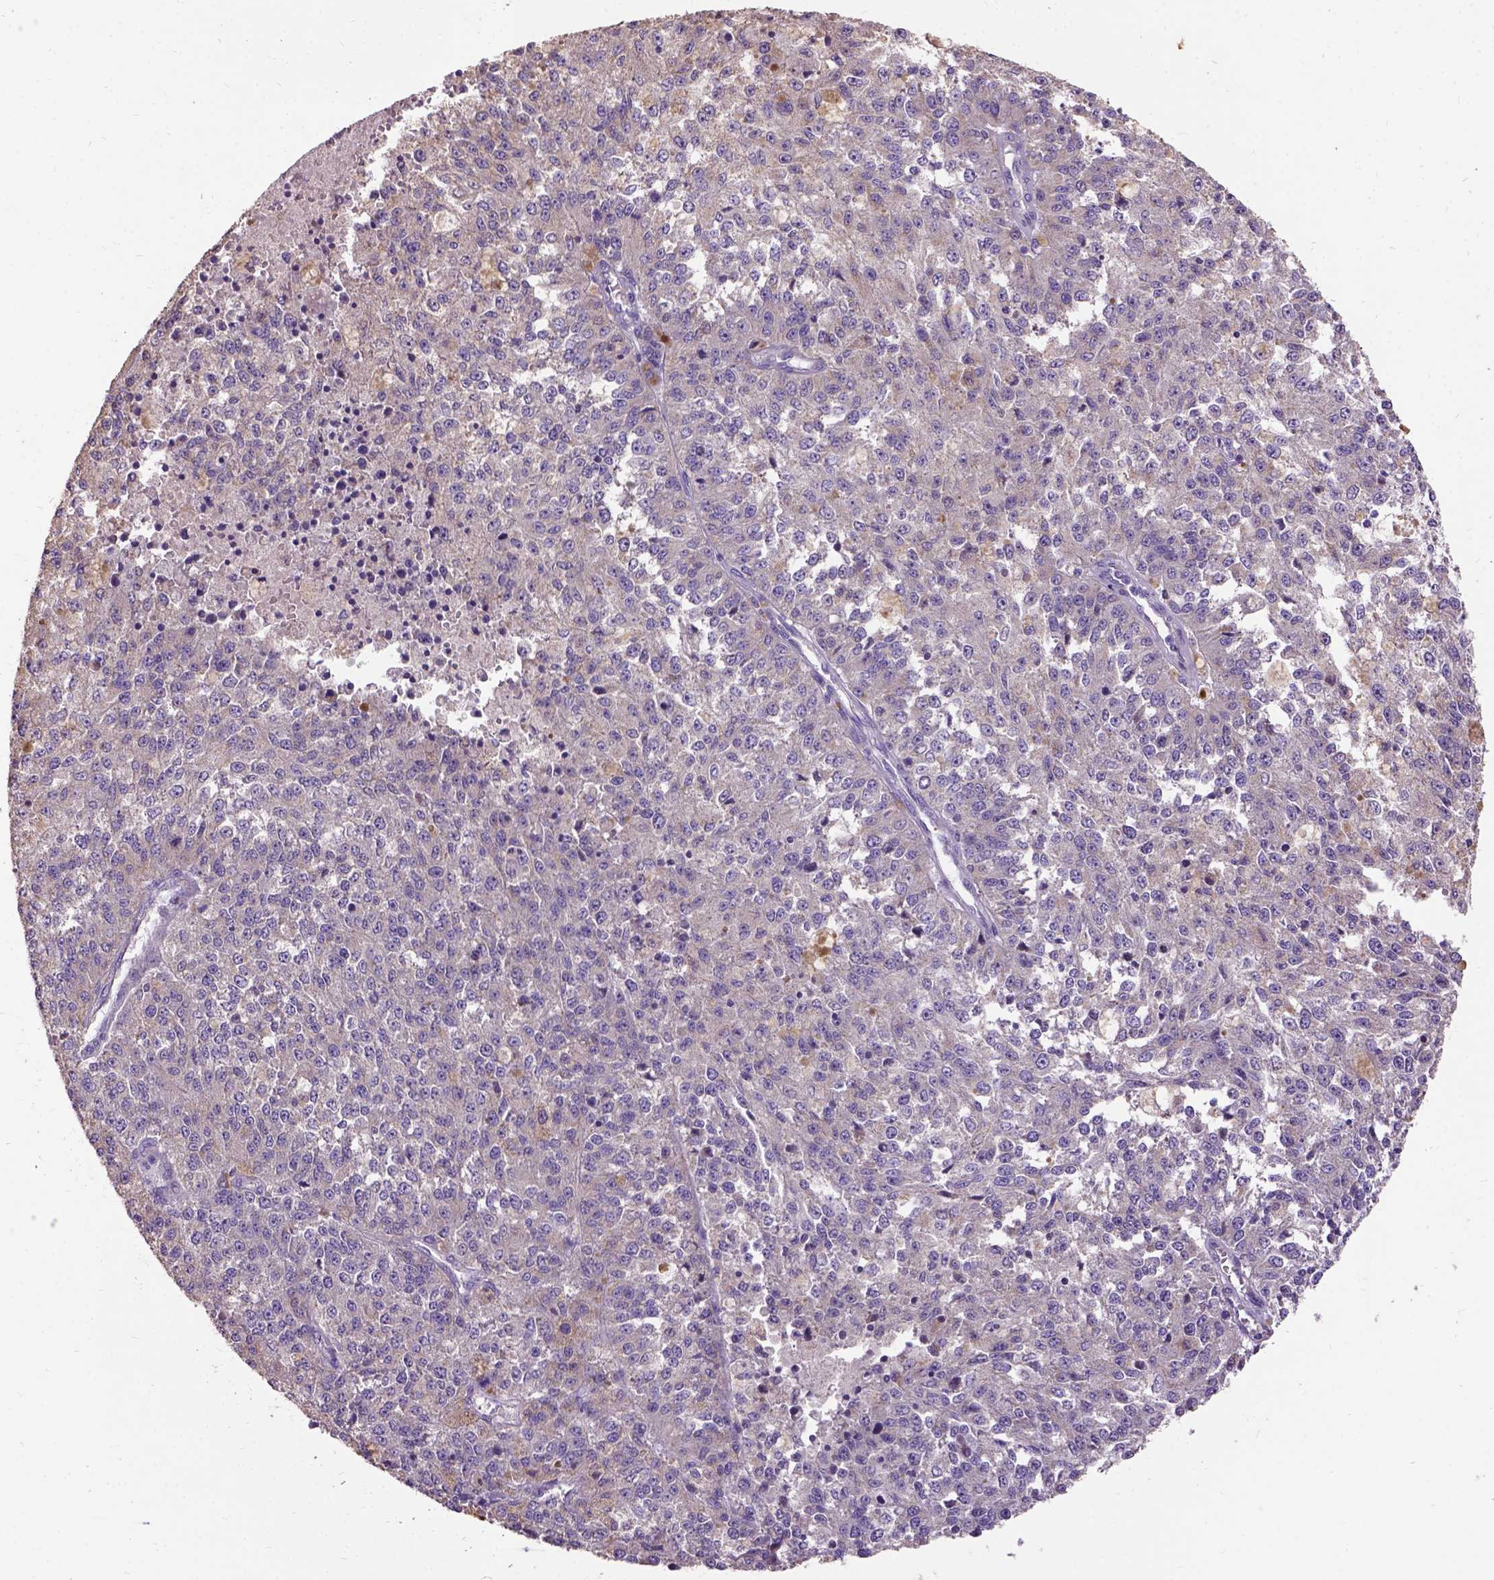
{"staining": {"intensity": "weak", "quantity": "25%-75%", "location": "cytoplasmic/membranous"}, "tissue": "melanoma", "cell_type": "Tumor cells", "image_type": "cancer", "snomed": [{"axis": "morphology", "description": "Malignant melanoma, Metastatic site"}, {"axis": "topography", "description": "Lymph node"}], "caption": "Immunohistochemistry micrograph of neoplastic tissue: melanoma stained using immunohistochemistry displays low levels of weak protein expression localized specifically in the cytoplasmic/membranous of tumor cells, appearing as a cytoplasmic/membranous brown color.", "gene": "DQX1", "patient": {"sex": "female", "age": 64}}